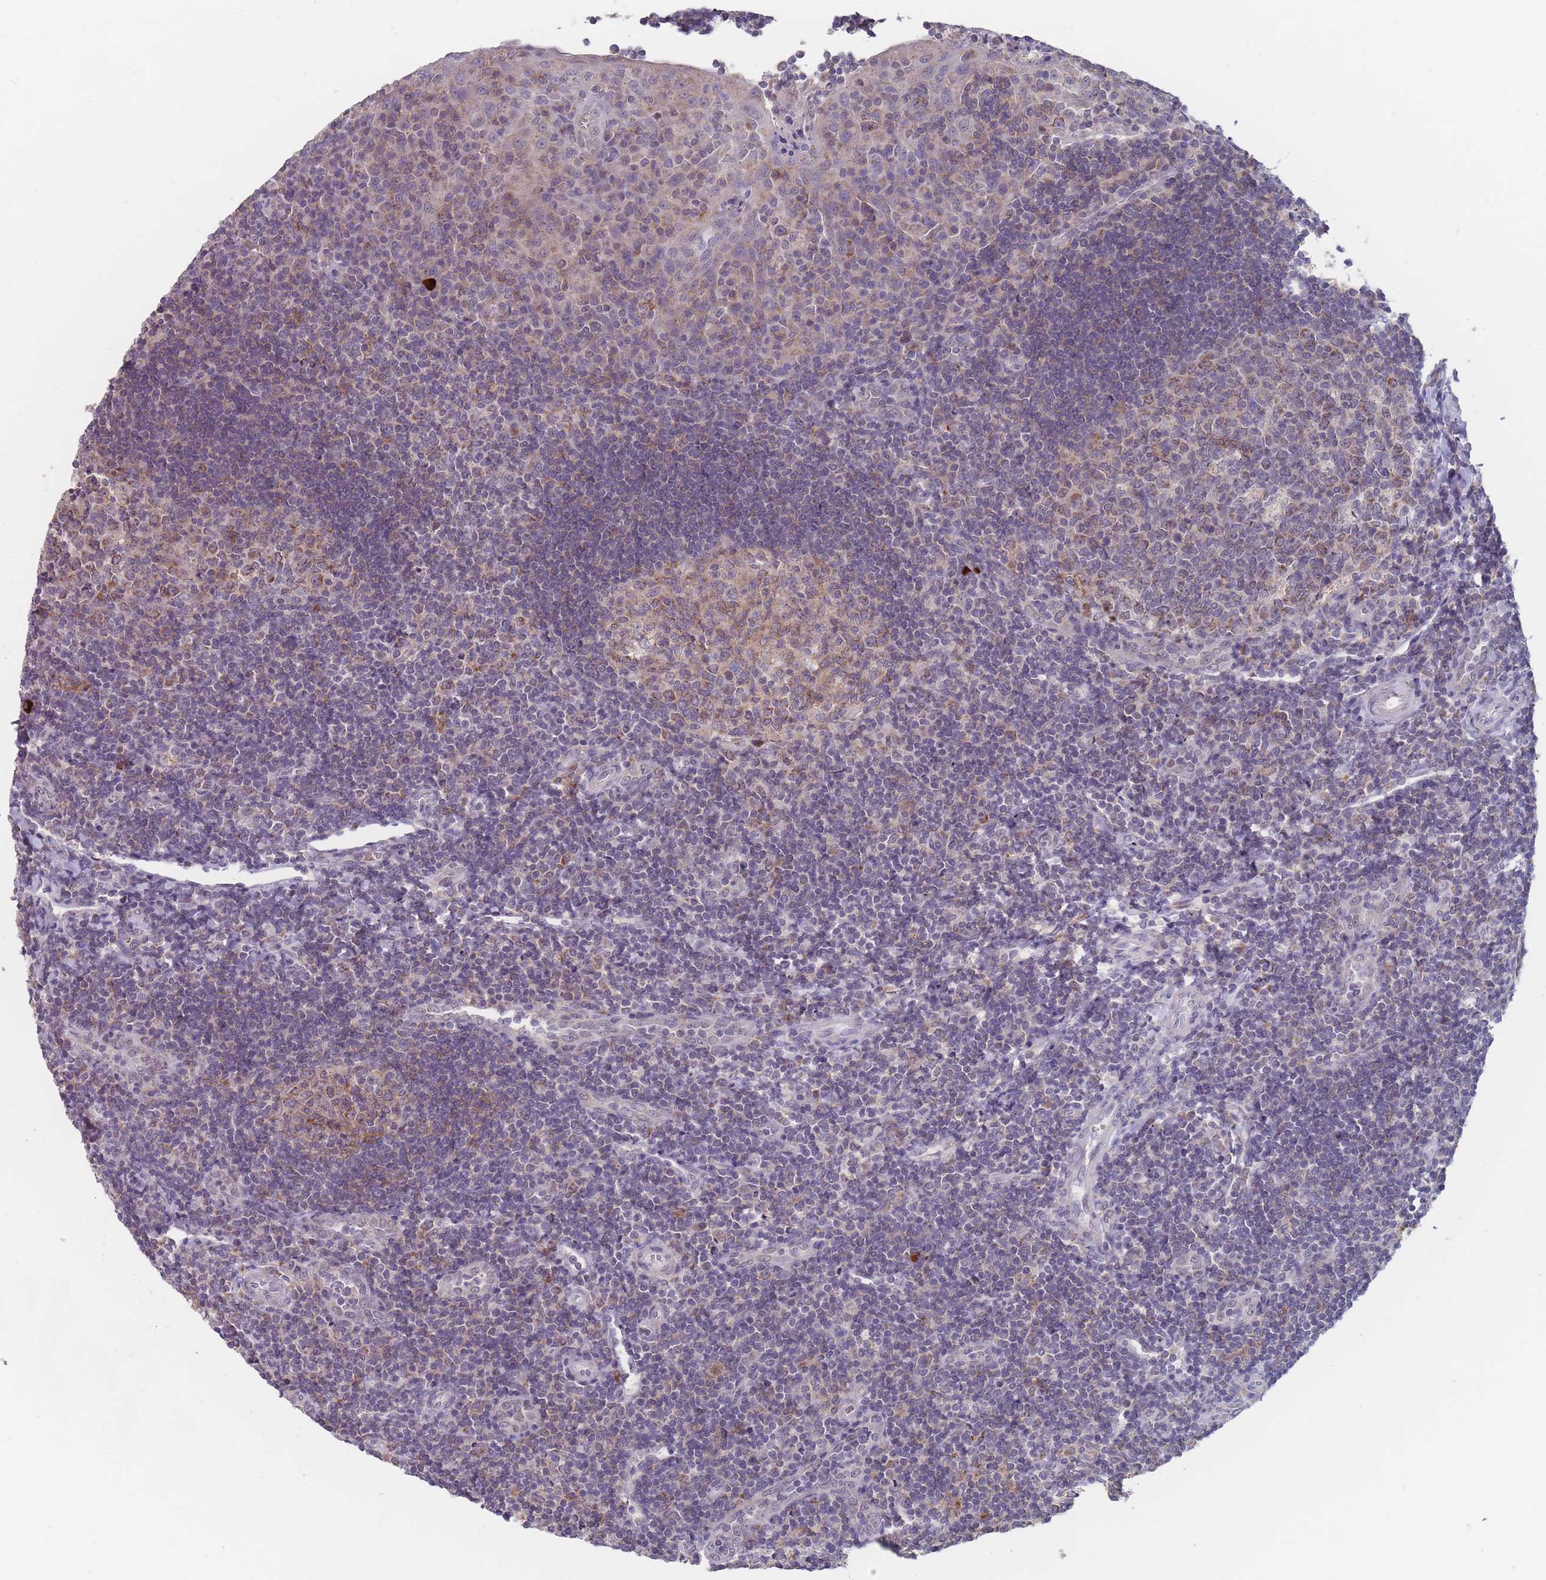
{"staining": {"intensity": "moderate", "quantity": "25%-75%", "location": "cytoplasmic/membranous"}, "tissue": "tonsil", "cell_type": "Germinal center cells", "image_type": "normal", "snomed": [{"axis": "morphology", "description": "Normal tissue, NOS"}, {"axis": "topography", "description": "Tonsil"}], "caption": "Germinal center cells show moderate cytoplasmic/membranous staining in about 25%-75% of cells in unremarkable tonsil. The protein is shown in brown color, while the nuclei are stained blue.", "gene": "PEX7", "patient": {"sex": "male", "age": 17}}